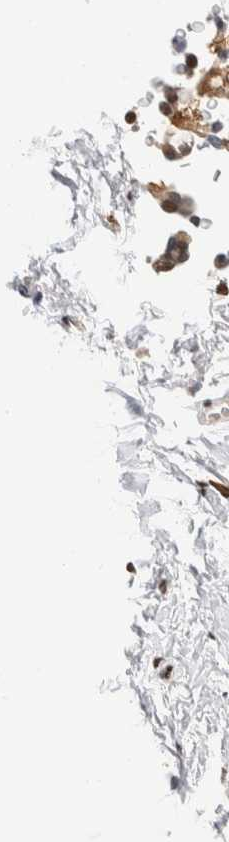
{"staining": {"intensity": "moderate", "quantity": ">75%", "location": "nuclear"}, "tissue": "adipose tissue", "cell_type": "Adipocytes", "image_type": "normal", "snomed": [{"axis": "morphology", "description": "Normal tissue, NOS"}, {"axis": "morphology", "description": "Fibrosis, NOS"}, {"axis": "topography", "description": "Breast"}, {"axis": "topography", "description": "Adipose tissue"}], "caption": "An IHC image of normal tissue is shown. Protein staining in brown shows moderate nuclear positivity in adipose tissue within adipocytes. (Stains: DAB (3,3'-diaminobenzidine) in brown, nuclei in blue, Microscopy: brightfield microscopy at high magnification).", "gene": "NSMAF", "patient": {"sex": "female", "age": 39}}